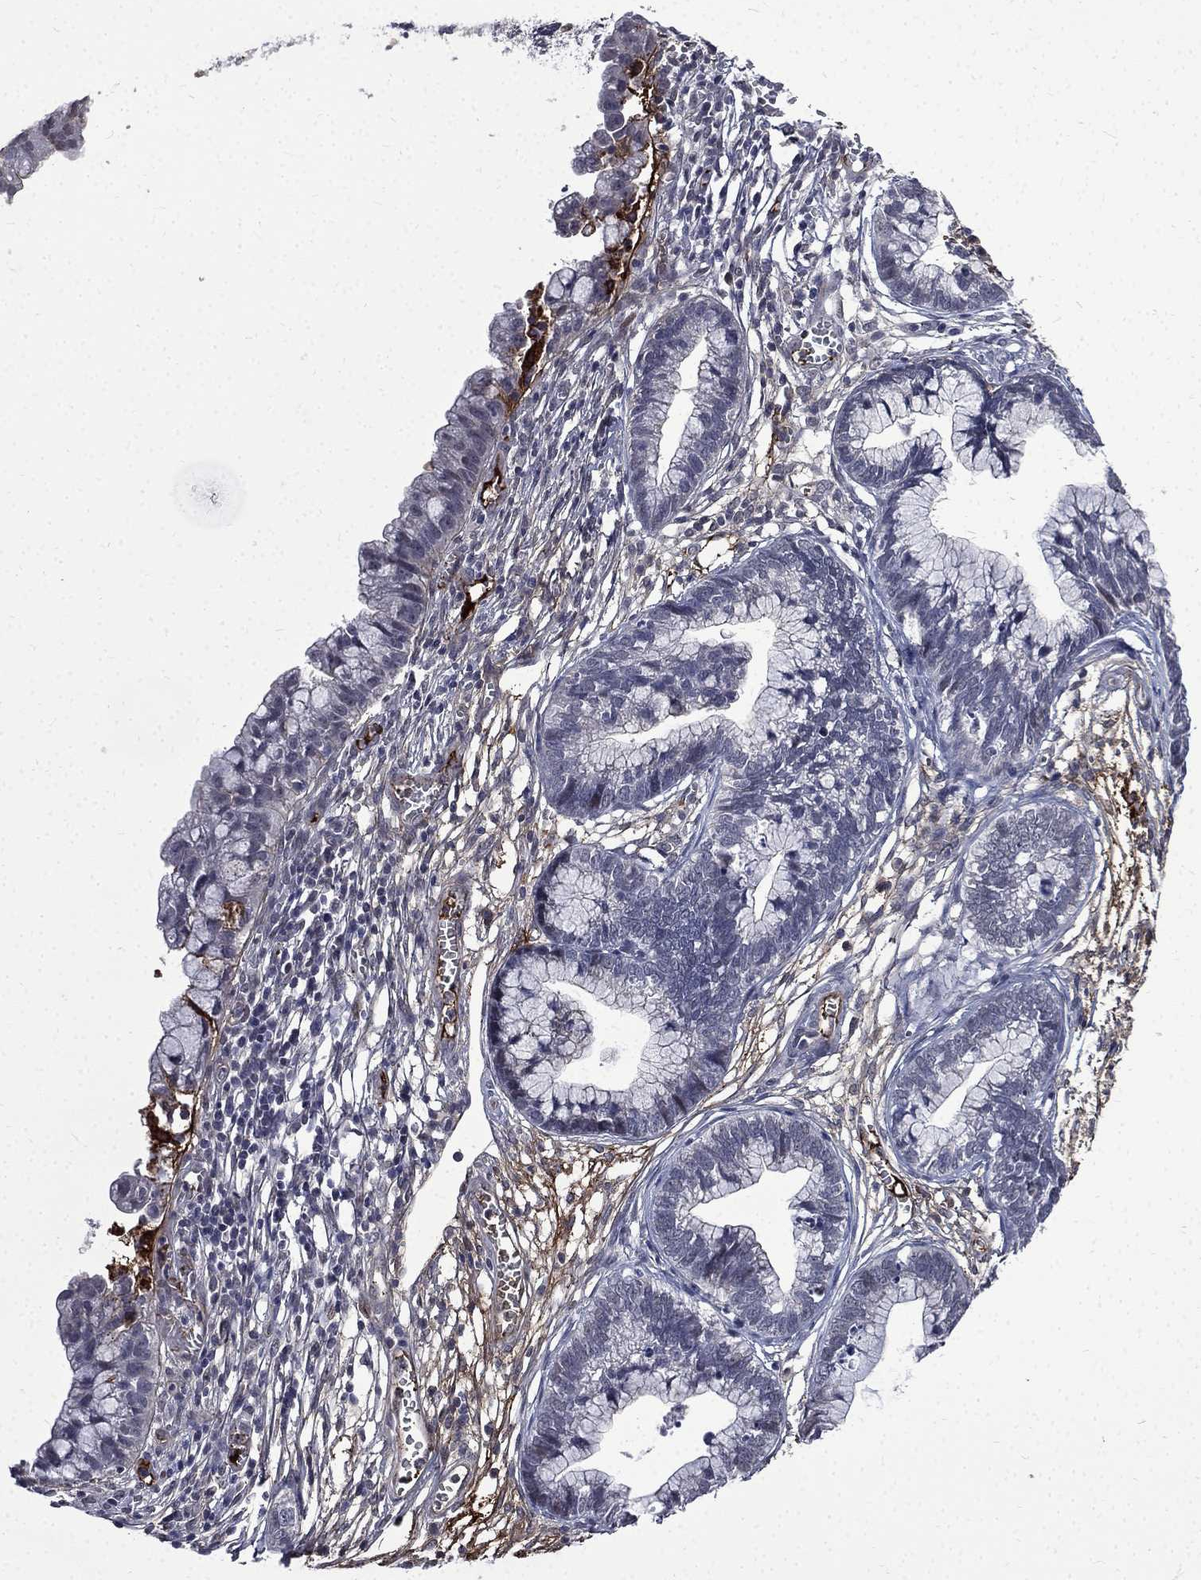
{"staining": {"intensity": "negative", "quantity": "none", "location": "none"}, "tissue": "cervical cancer", "cell_type": "Tumor cells", "image_type": "cancer", "snomed": [{"axis": "morphology", "description": "Adenocarcinoma, NOS"}, {"axis": "topography", "description": "Cervix"}], "caption": "This image is of adenocarcinoma (cervical) stained with immunohistochemistry to label a protein in brown with the nuclei are counter-stained blue. There is no staining in tumor cells.", "gene": "FGG", "patient": {"sex": "female", "age": 44}}